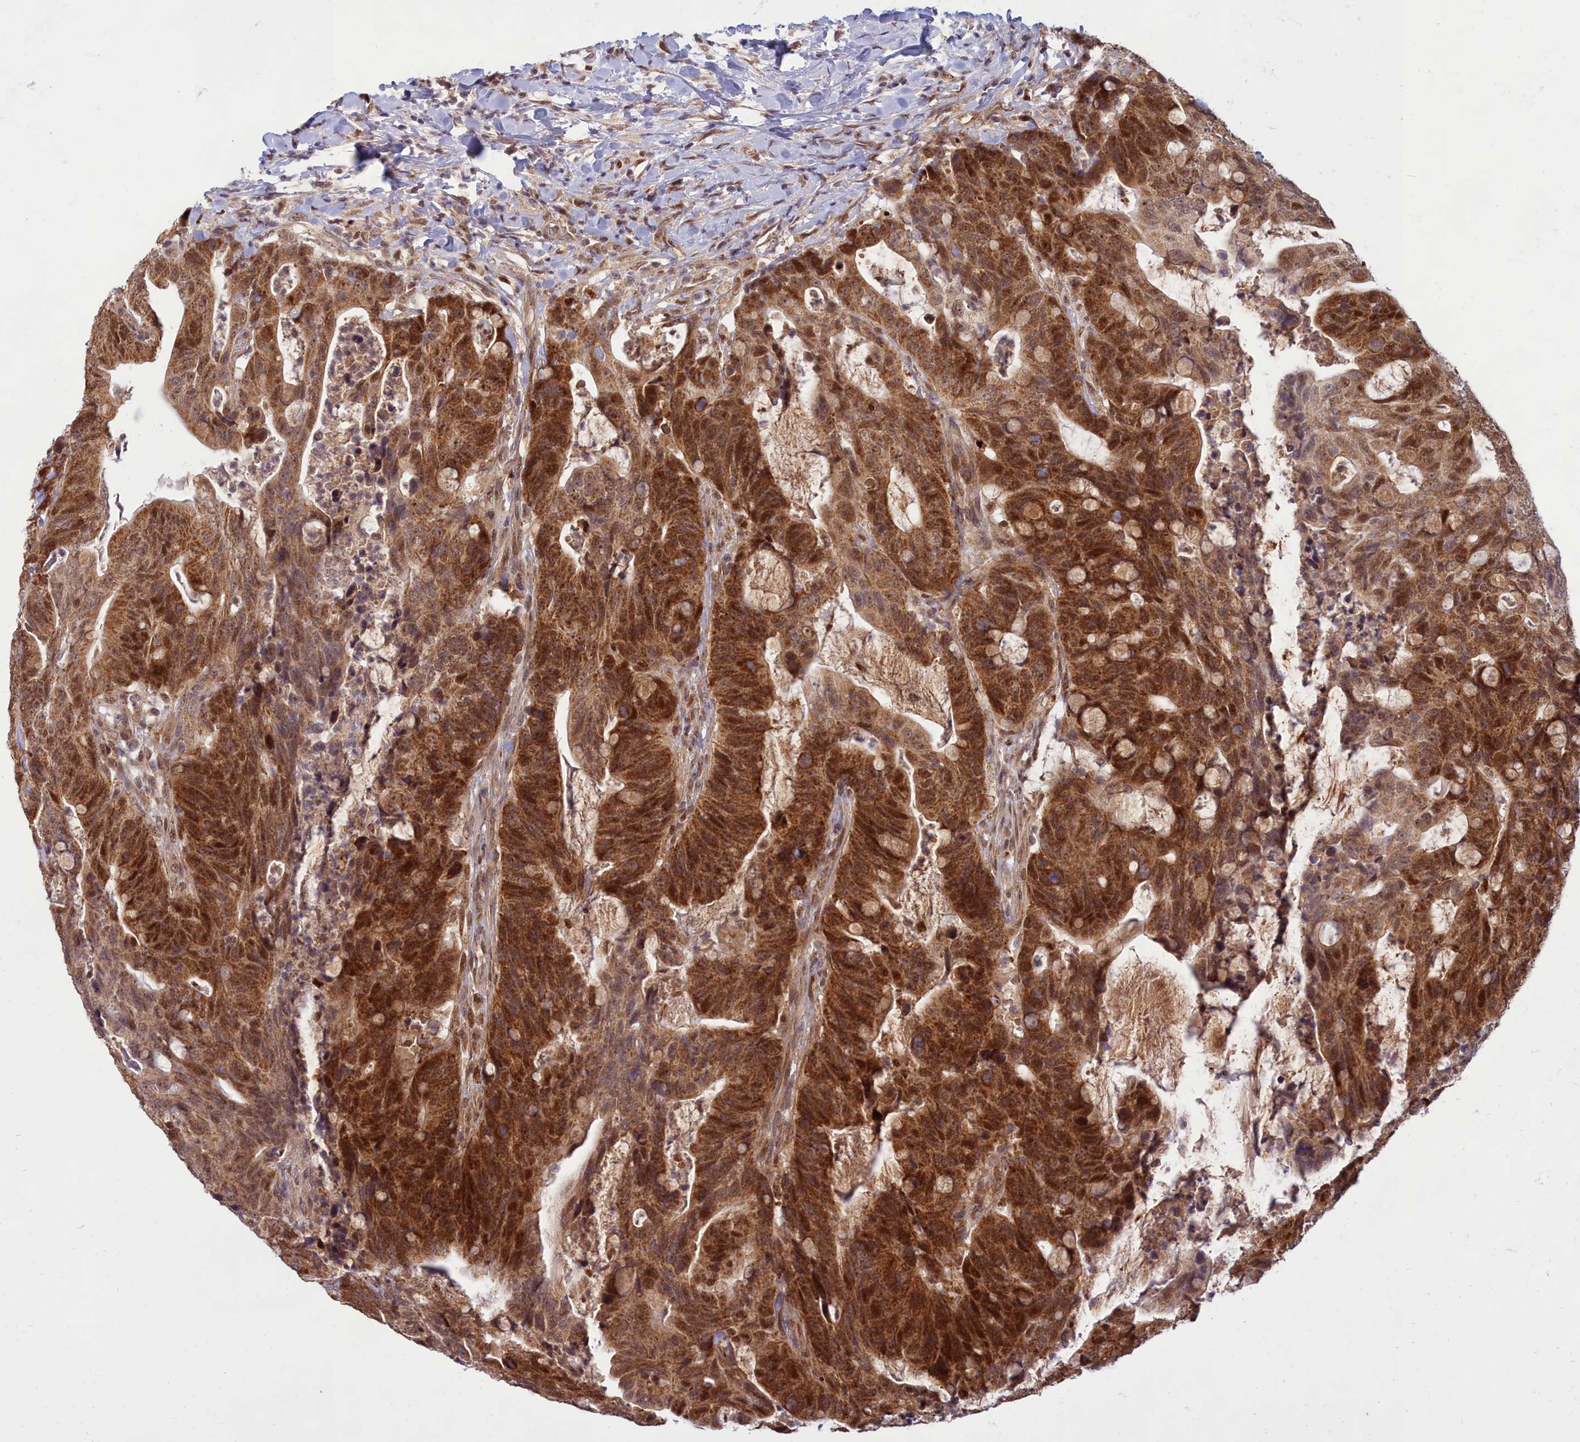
{"staining": {"intensity": "strong", "quantity": ">75%", "location": "cytoplasmic/membranous,nuclear"}, "tissue": "colorectal cancer", "cell_type": "Tumor cells", "image_type": "cancer", "snomed": [{"axis": "morphology", "description": "Adenocarcinoma, NOS"}, {"axis": "topography", "description": "Colon"}], "caption": "Immunohistochemistry (IHC) image of neoplastic tissue: colorectal adenocarcinoma stained using immunohistochemistry reveals high levels of strong protein expression localized specifically in the cytoplasmic/membranous and nuclear of tumor cells, appearing as a cytoplasmic/membranous and nuclear brown color.", "gene": "EARS2", "patient": {"sex": "female", "age": 82}}